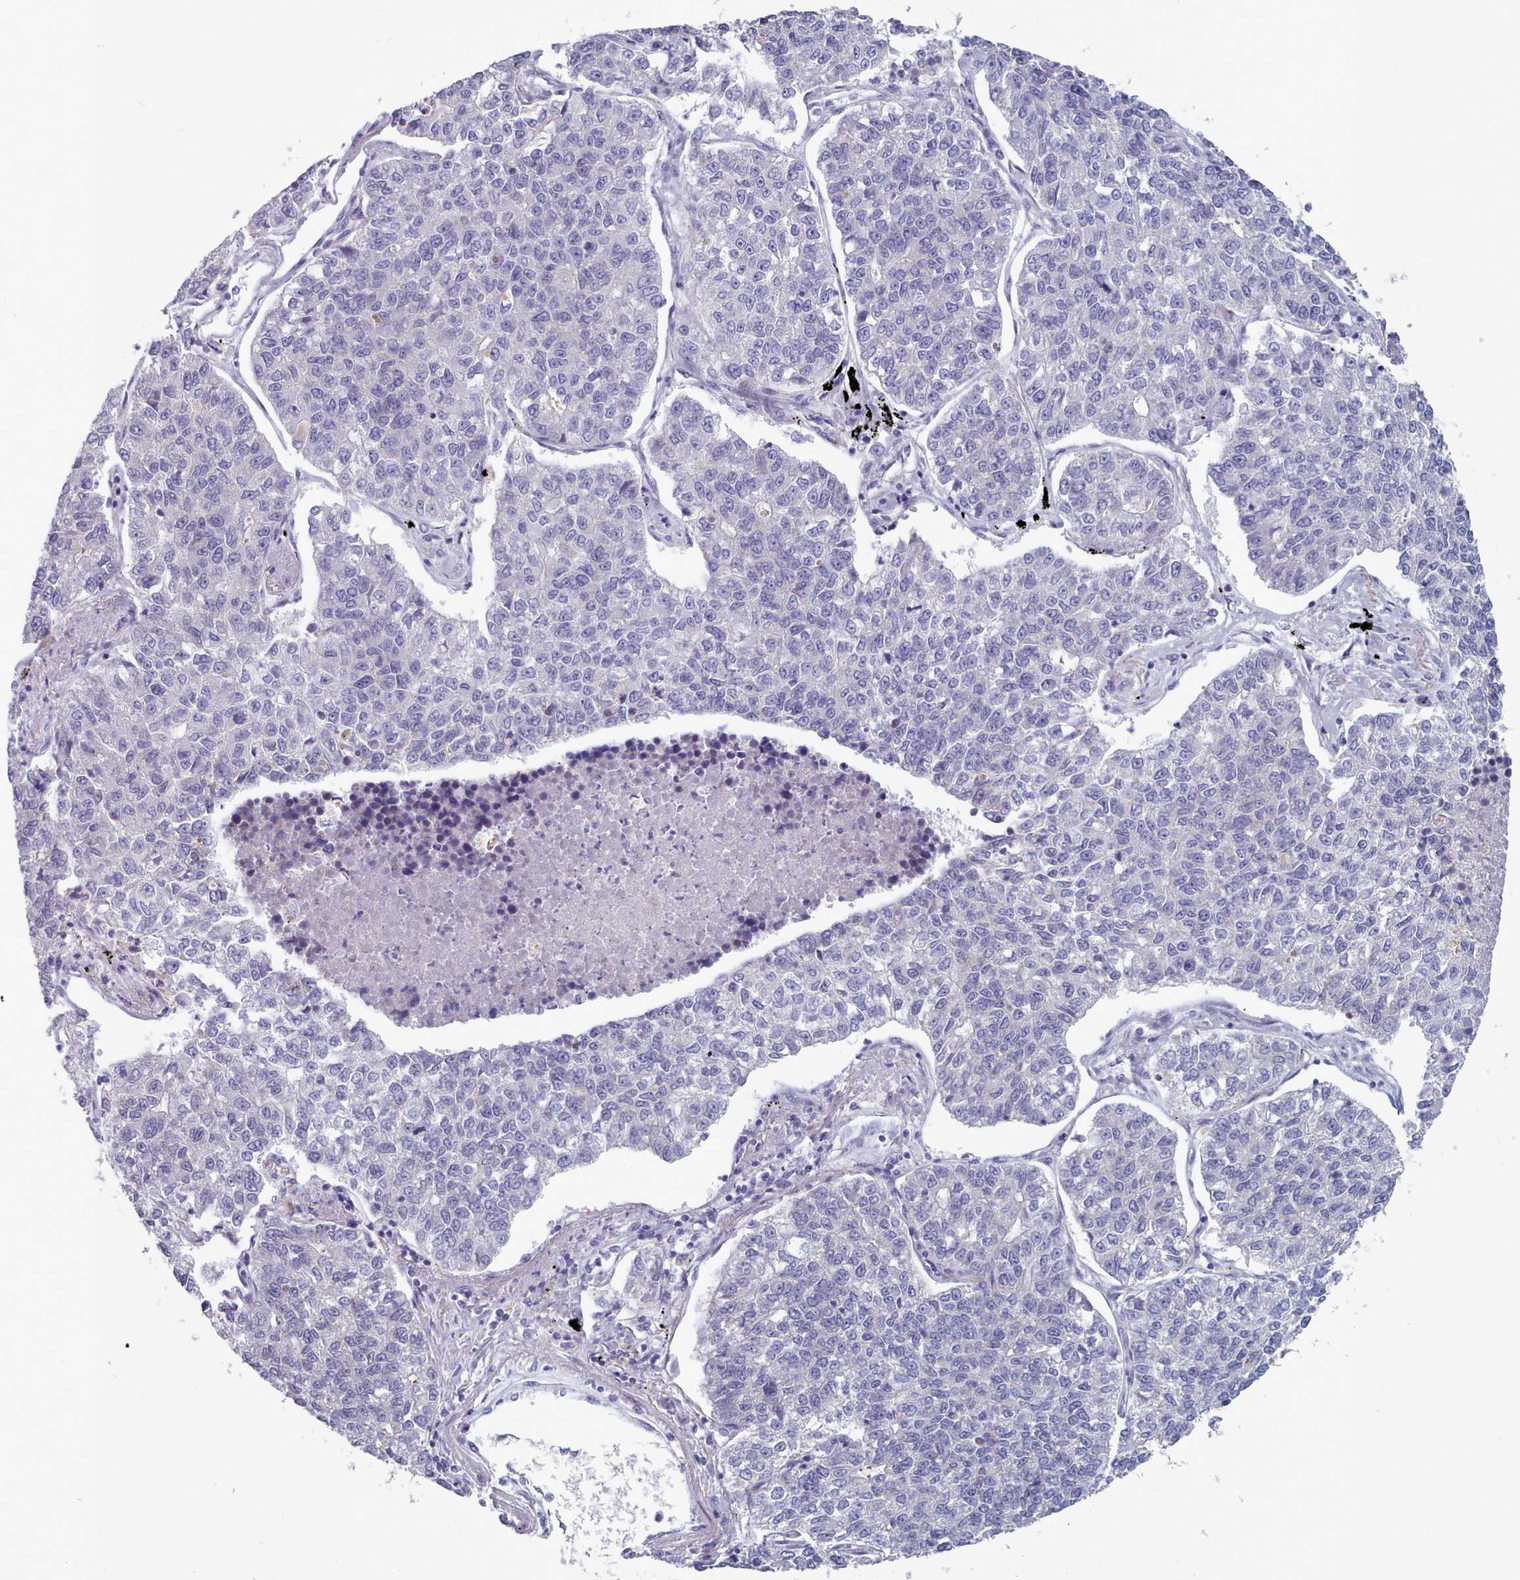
{"staining": {"intensity": "negative", "quantity": "none", "location": "none"}, "tissue": "lung cancer", "cell_type": "Tumor cells", "image_type": "cancer", "snomed": [{"axis": "morphology", "description": "Adenocarcinoma, NOS"}, {"axis": "topography", "description": "Lung"}], "caption": "The immunohistochemistry (IHC) image has no significant expression in tumor cells of adenocarcinoma (lung) tissue.", "gene": "HAO1", "patient": {"sex": "male", "age": 49}}